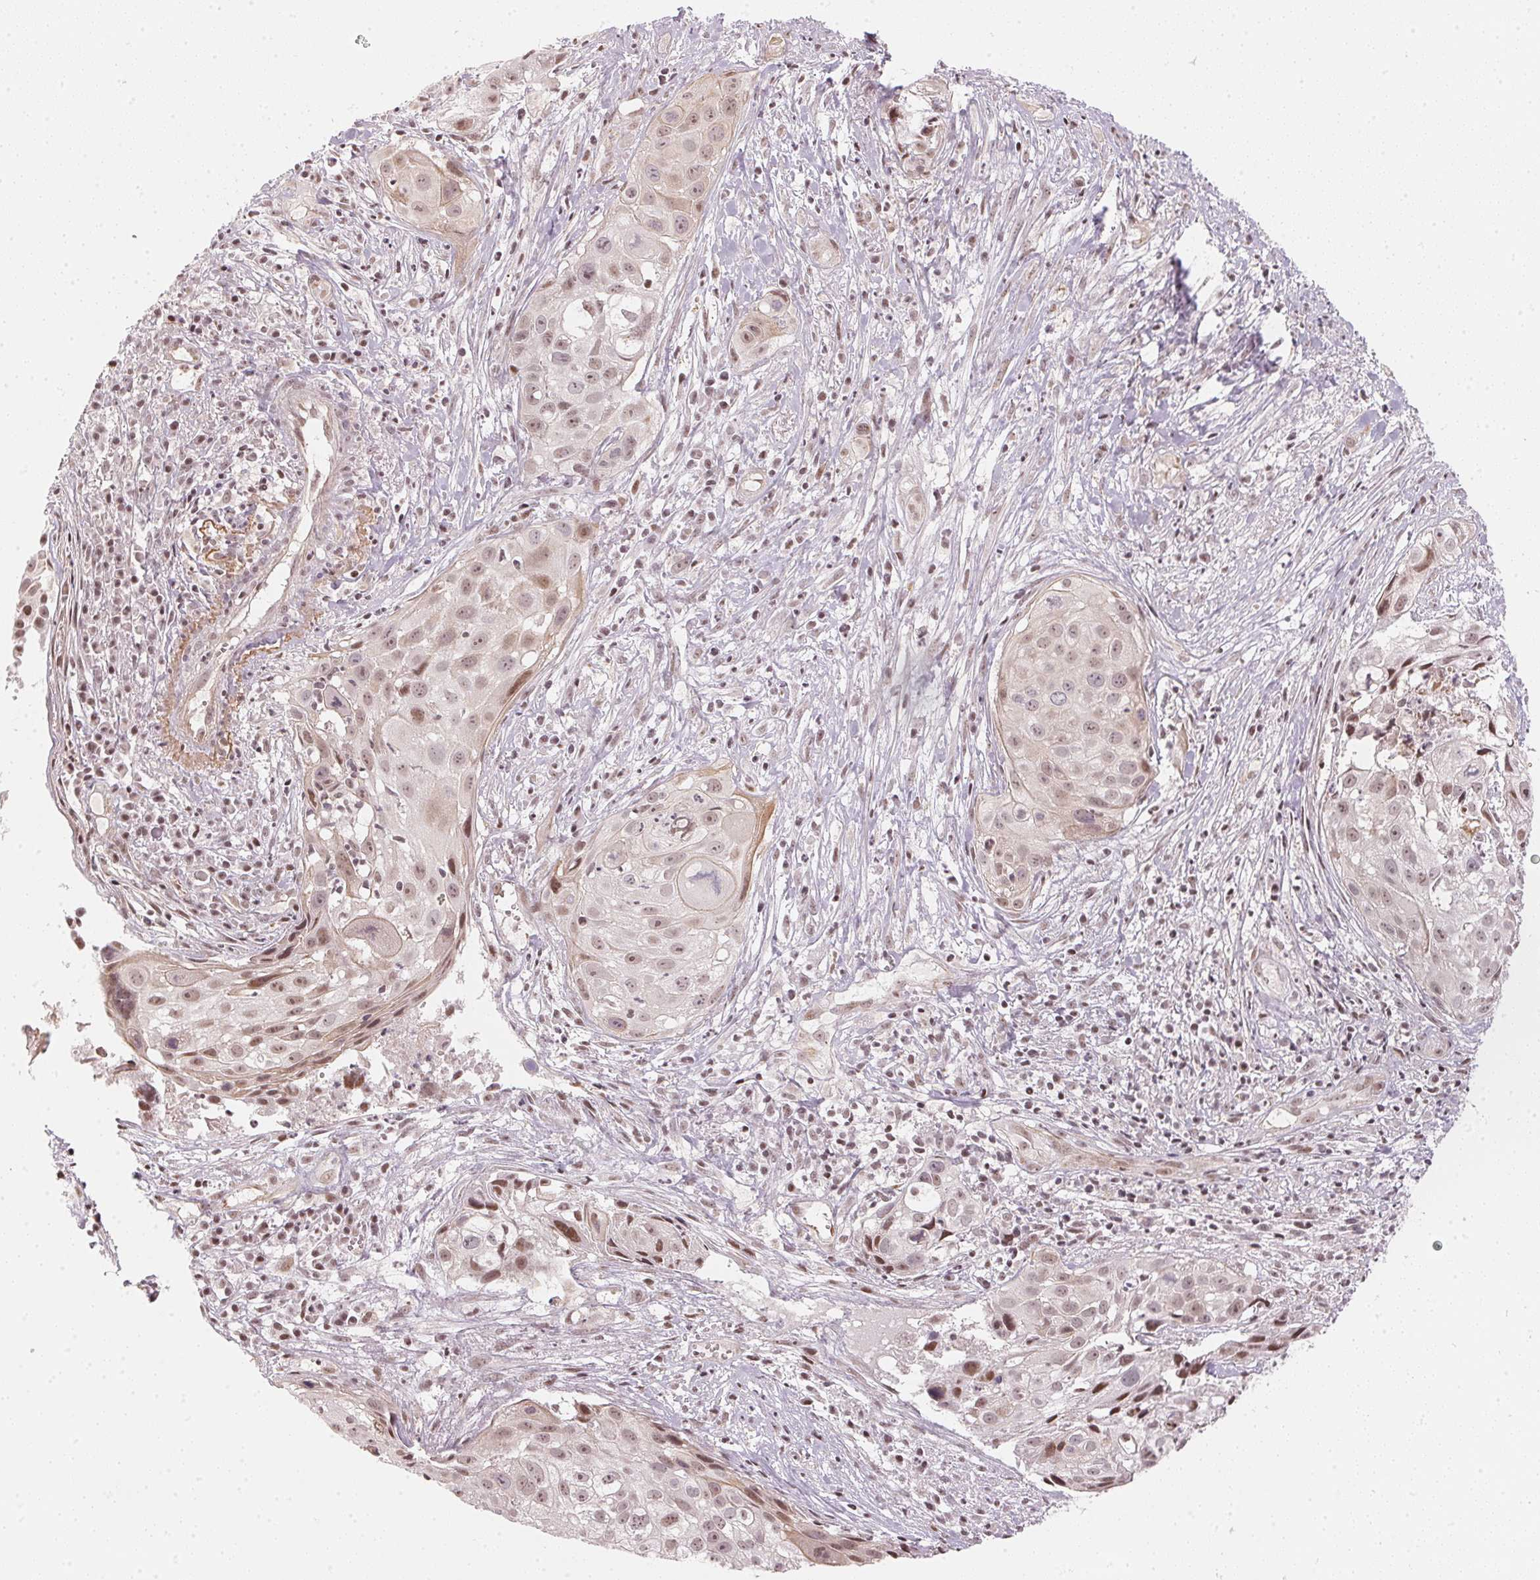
{"staining": {"intensity": "moderate", "quantity": "25%-75%", "location": "nuclear"}, "tissue": "cervical cancer", "cell_type": "Tumor cells", "image_type": "cancer", "snomed": [{"axis": "morphology", "description": "Squamous cell carcinoma, NOS"}, {"axis": "topography", "description": "Cervix"}], "caption": "High-magnification brightfield microscopy of cervical cancer stained with DAB (brown) and counterstained with hematoxylin (blue). tumor cells exhibit moderate nuclear staining is identified in about25%-75% of cells.", "gene": "KAT6A", "patient": {"sex": "female", "age": 53}}